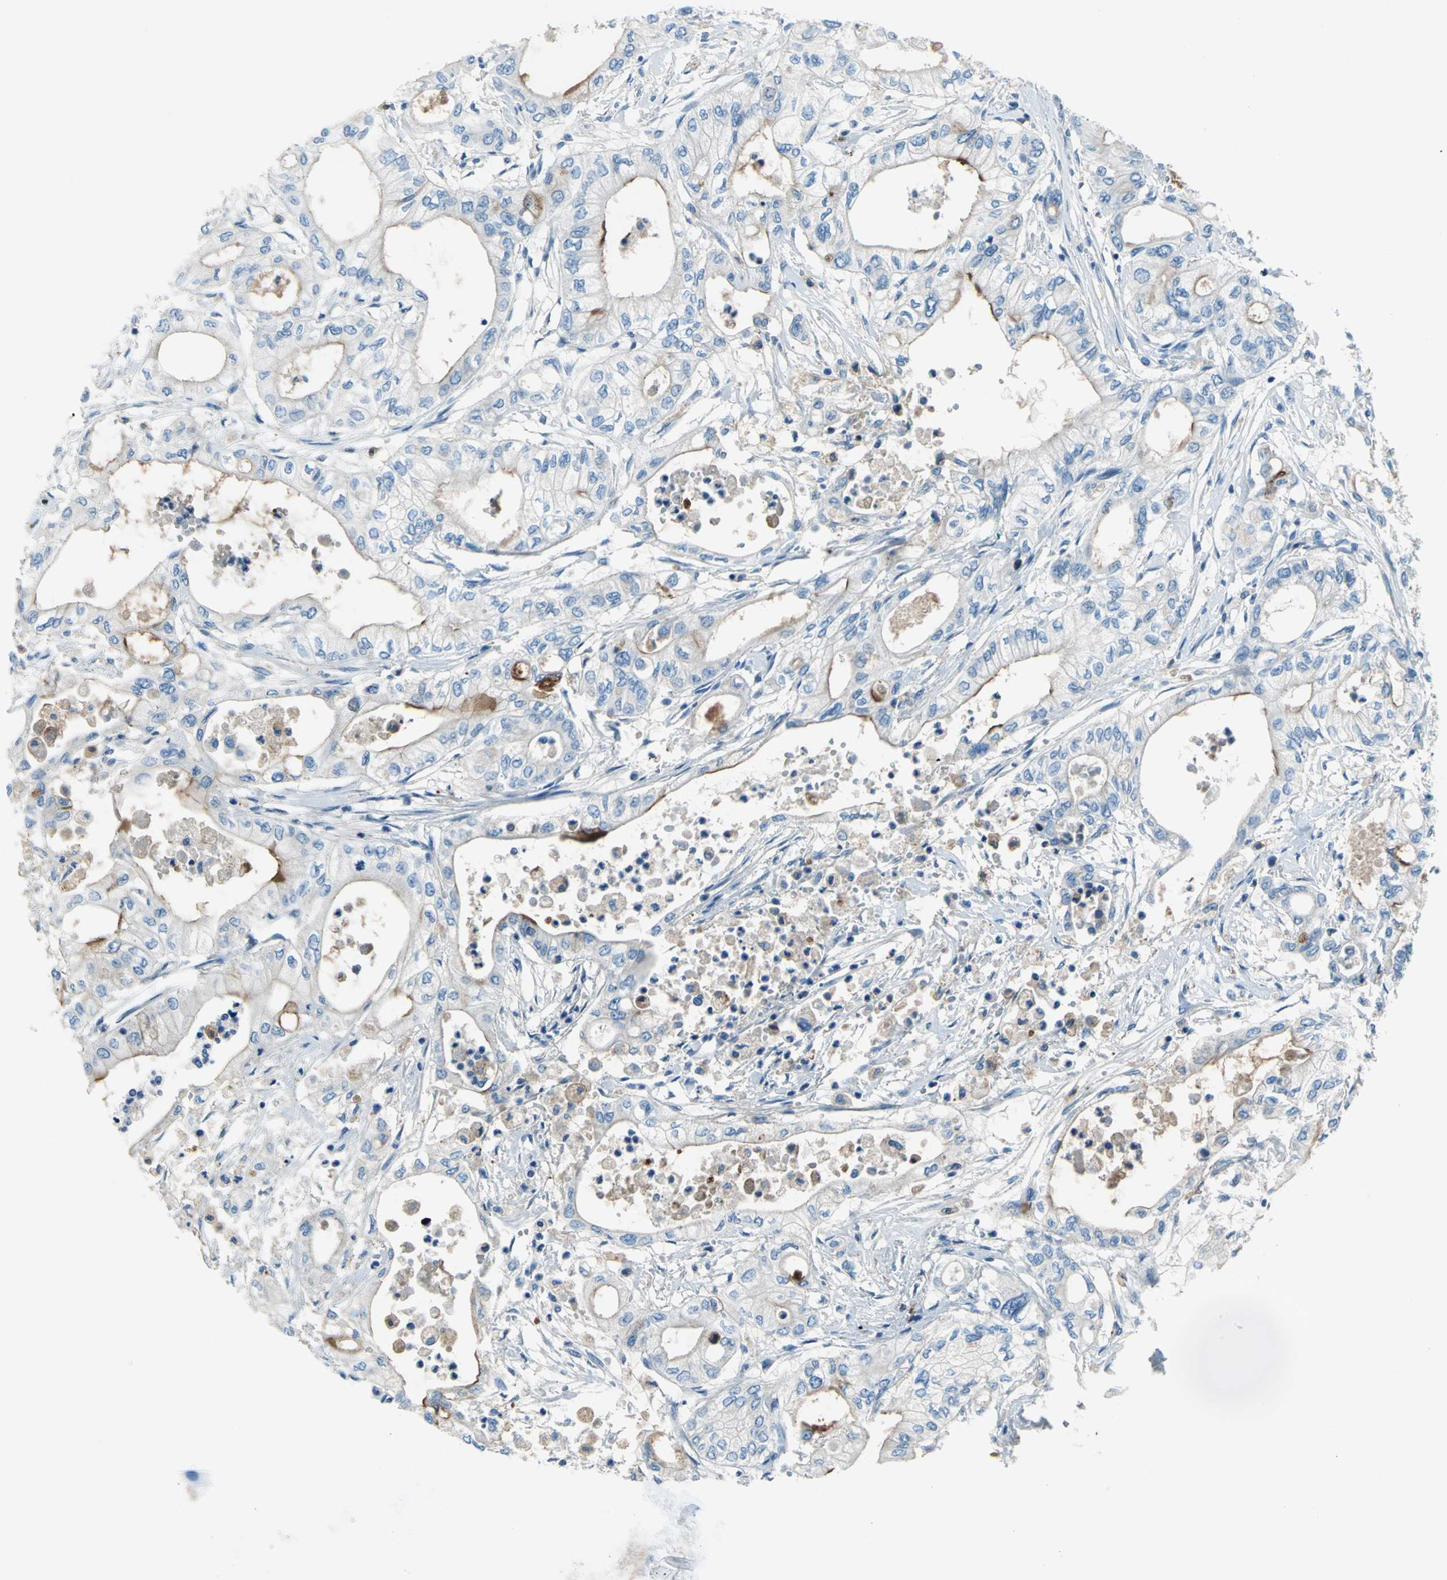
{"staining": {"intensity": "moderate", "quantity": "<25%", "location": "cytoplasmic/membranous"}, "tissue": "pancreatic cancer", "cell_type": "Tumor cells", "image_type": "cancer", "snomed": [{"axis": "morphology", "description": "Adenocarcinoma, NOS"}, {"axis": "topography", "description": "Pancreas"}], "caption": "Tumor cells reveal moderate cytoplasmic/membranous staining in about <25% of cells in pancreatic cancer.", "gene": "MUC4", "patient": {"sex": "male", "age": 79}}